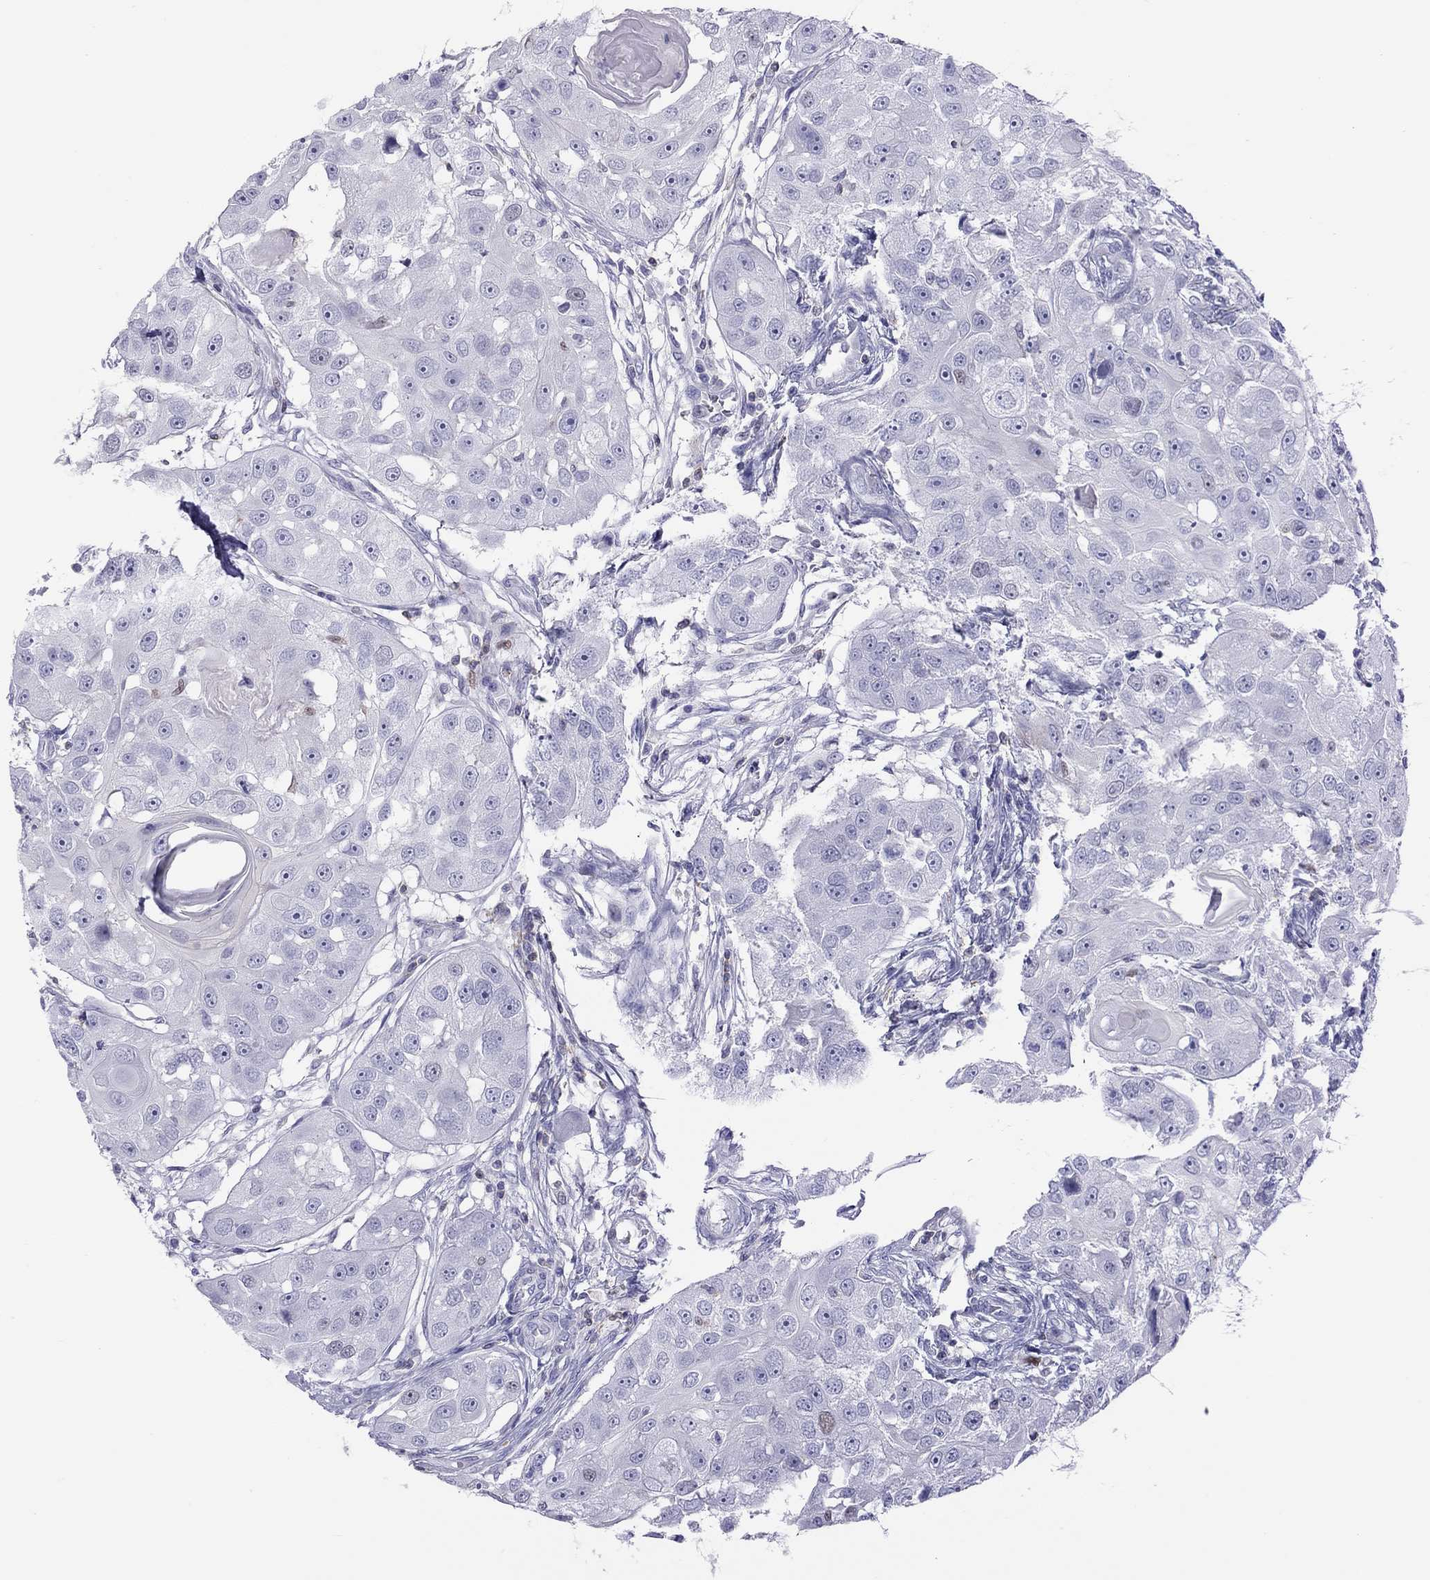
{"staining": {"intensity": "negative", "quantity": "none", "location": "none"}, "tissue": "head and neck cancer", "cell_type": "Tumor cells", "image_type": "cancer", "snomed": [{"axis": "morphology", "description": "Squamous cell carcinoma, NOS"}, {"axis": "topography", "description": "Head-Neck"}], "caption": "Head and neck cancer stained for a protein using immunohistochemistry shows no expression tumor cells.", "gene": "STAG3", "patient": {"sex": "male", "age": 51}}